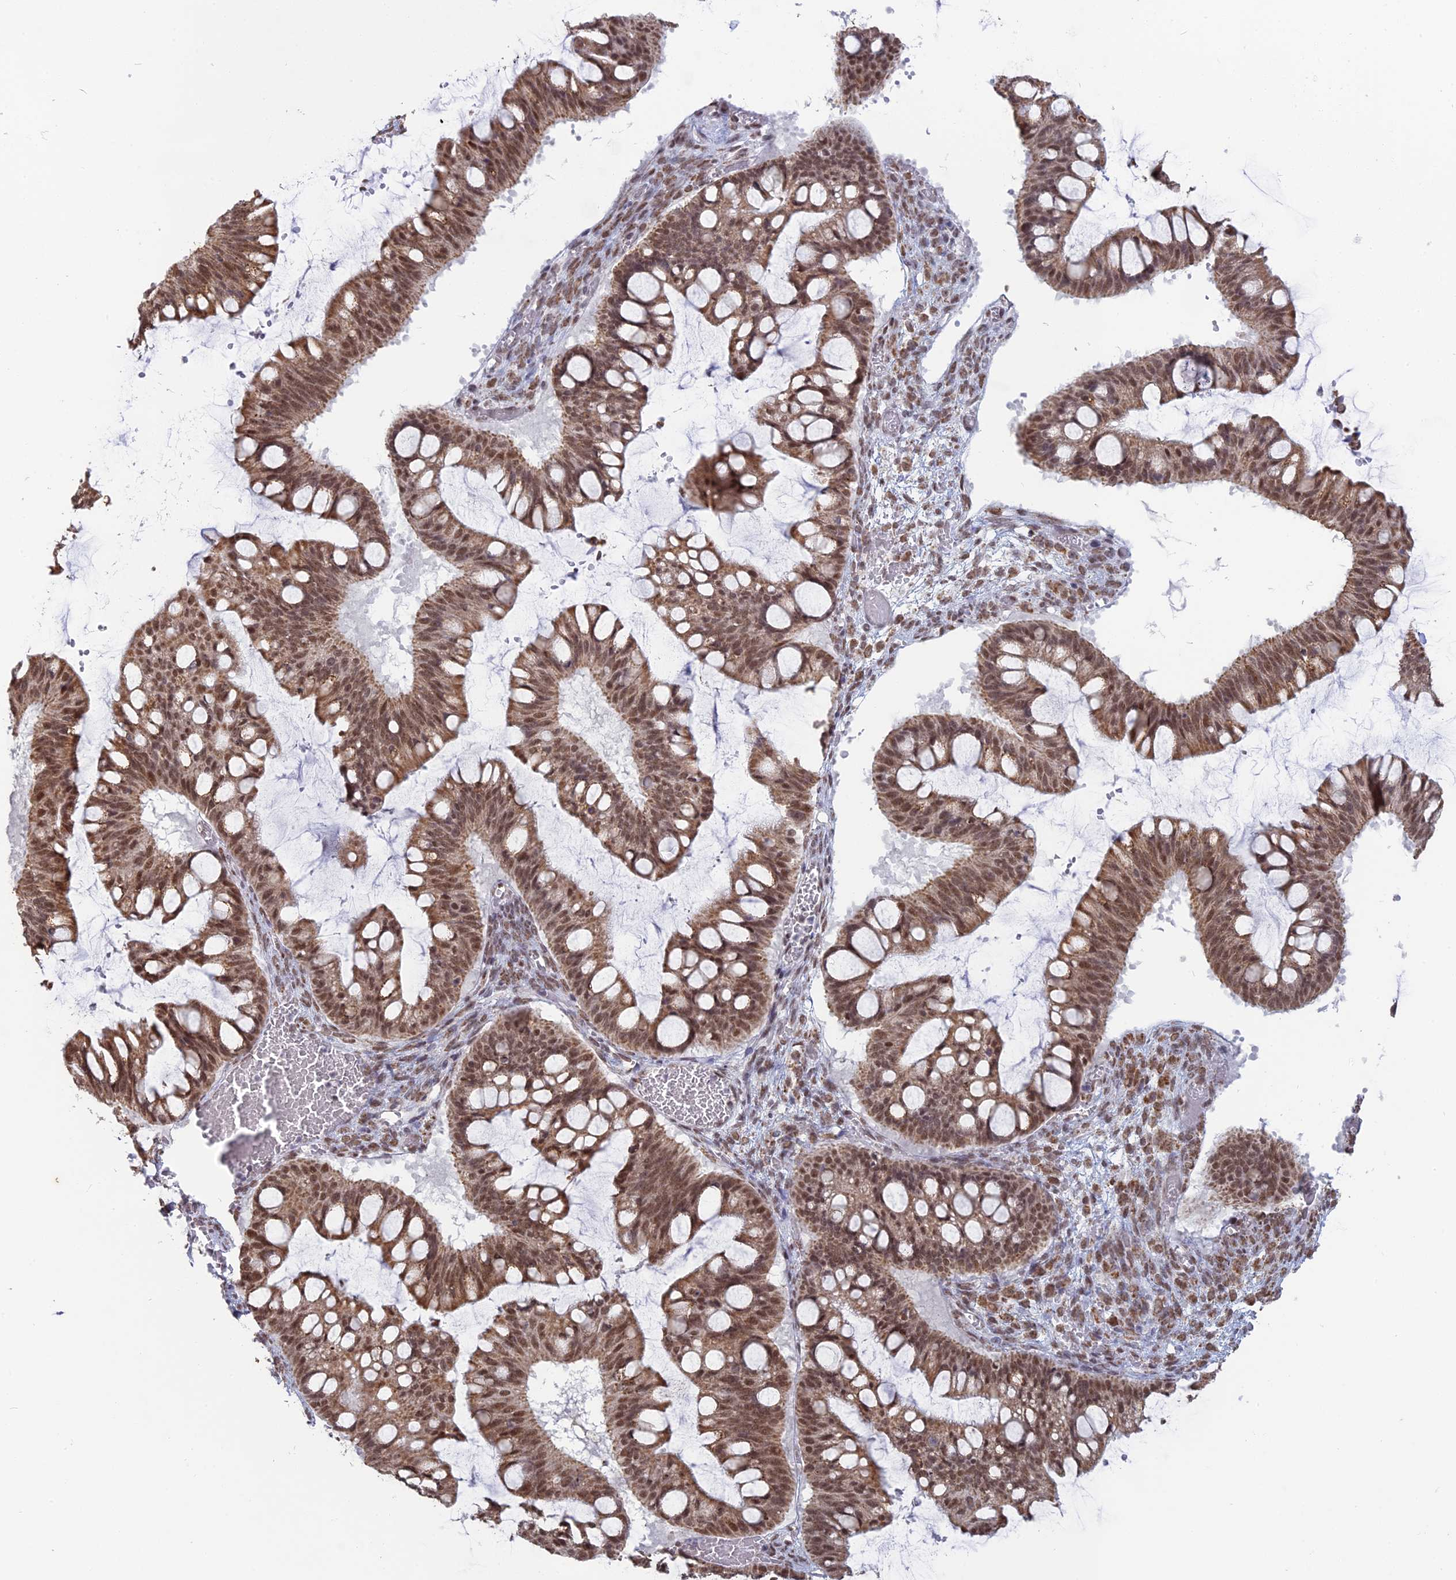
{"staining": {"intensity": "moderate", "quantity": ">75%", "location": "cytoplasmic/membranous,nuclear"}, "tissue": "ovarian cancer", "cell_type": "Tumor cells", "image_type": "cancer", "snomed": [{"axis": "morphology", "description": "Cystadenocarcinoma, mucinous, NOS"}, {"axis": "topography", "description": "Ovary"}], "caption": "The micrograph reveals immunohistochemical staining of ovarian mucinous cystadenocarcinoma. There is moderate cytoplasmic/membranous and nuclear expression is seen in approximately >75% of tumor cells. Nuclei are stained in blue.", "gene": "ARHGAP40", "patient": {"sex": "female", "age": 73}}